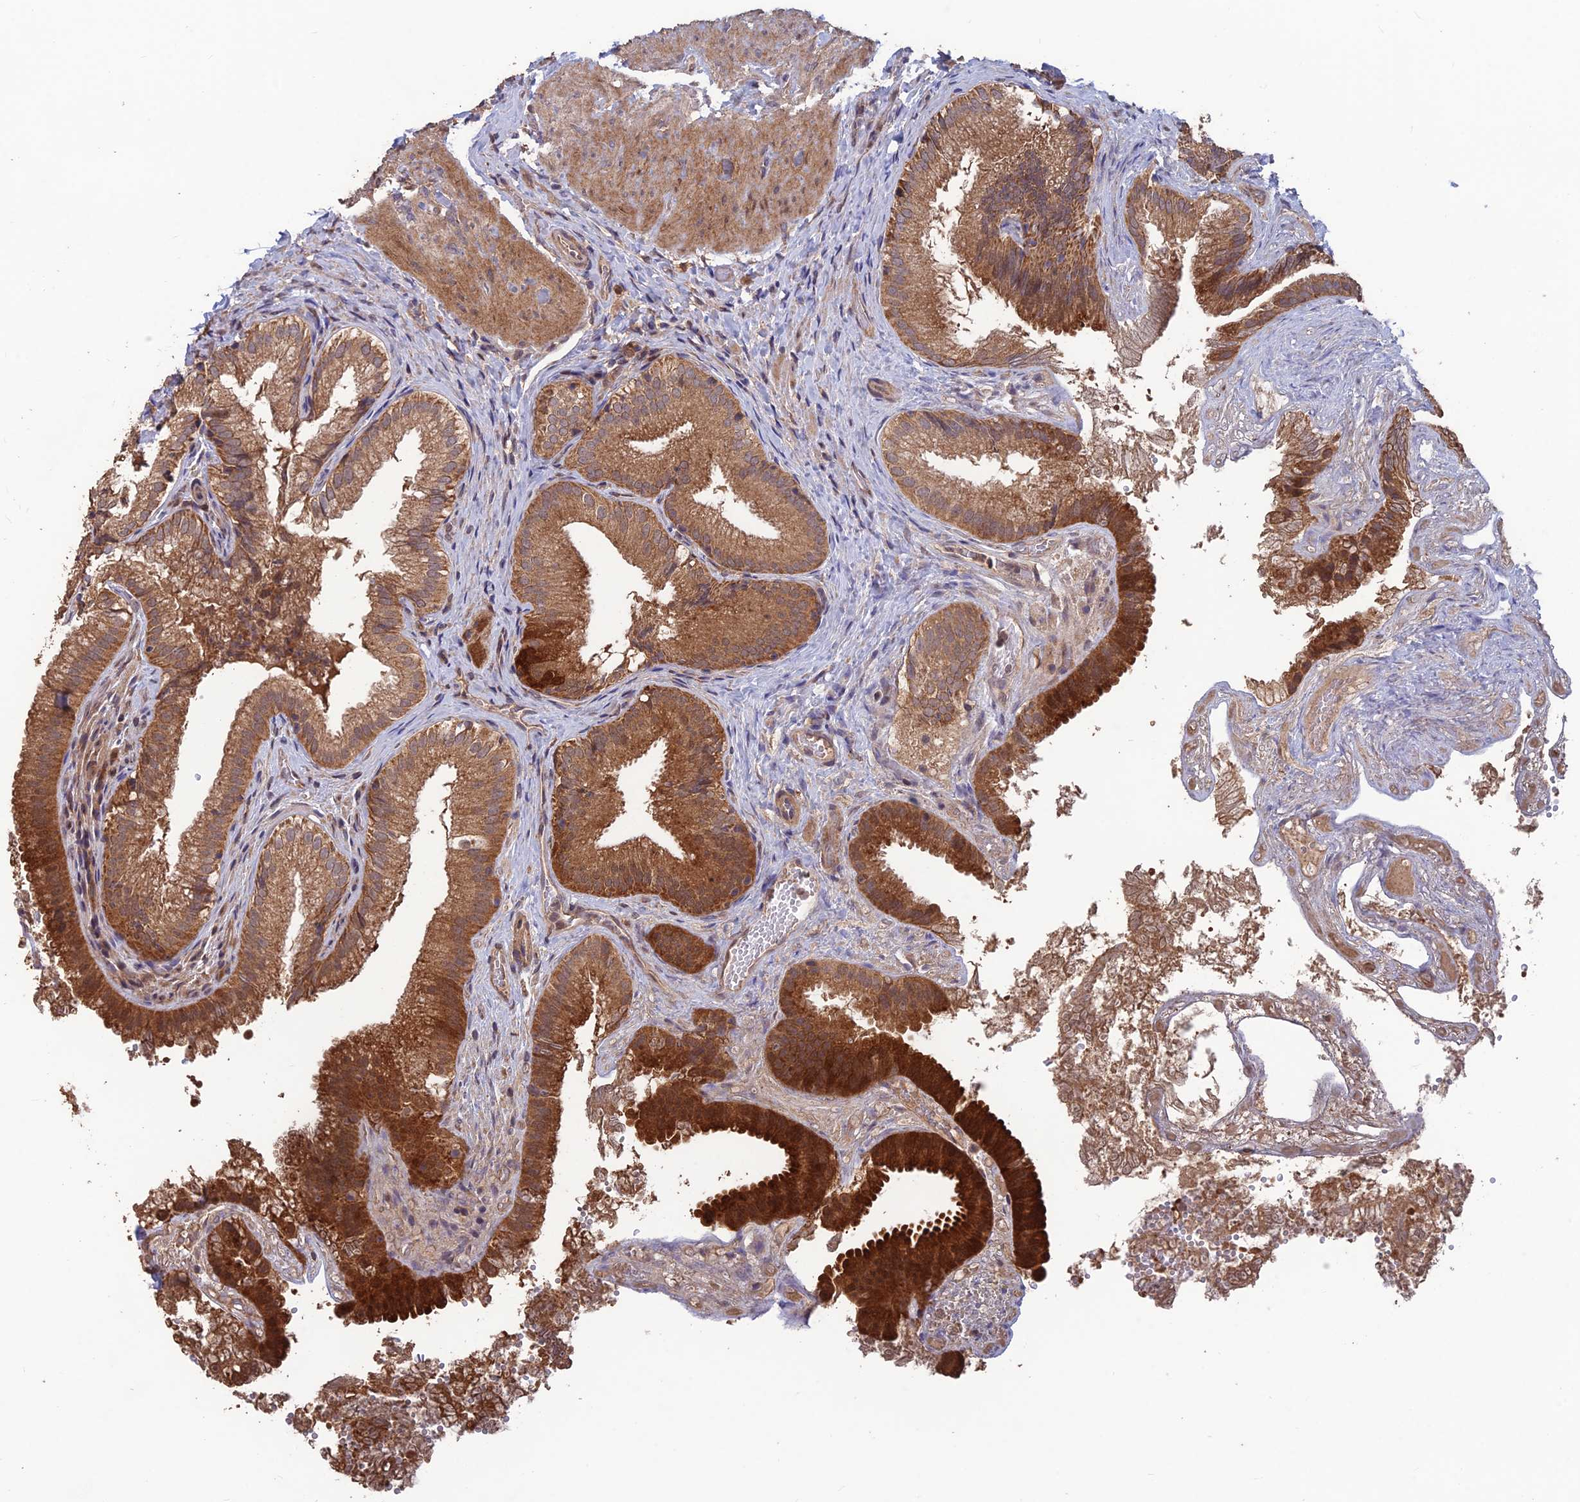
{"staining": {"intensity": "strong", "quantity": ">75%", "location": "cytoplasmic/membranous"}, "tissue": "gallbladder", "cell_type": "Glandular cells", "image_type": "normal", "snomed": [{"axis": "morphology", "description": "Normal tissue, NOS"}, {"axis": "topography", "description": "Gallbladder"}], "caption": "This is an image of immunohistochemistry (IHC) staining of normal gallbladder, which shows strong positivity in the cytoplasmic/membranous of glandular cells.", "gene": "SHISA5", "patient": {"sex": "female", "age": 30}}